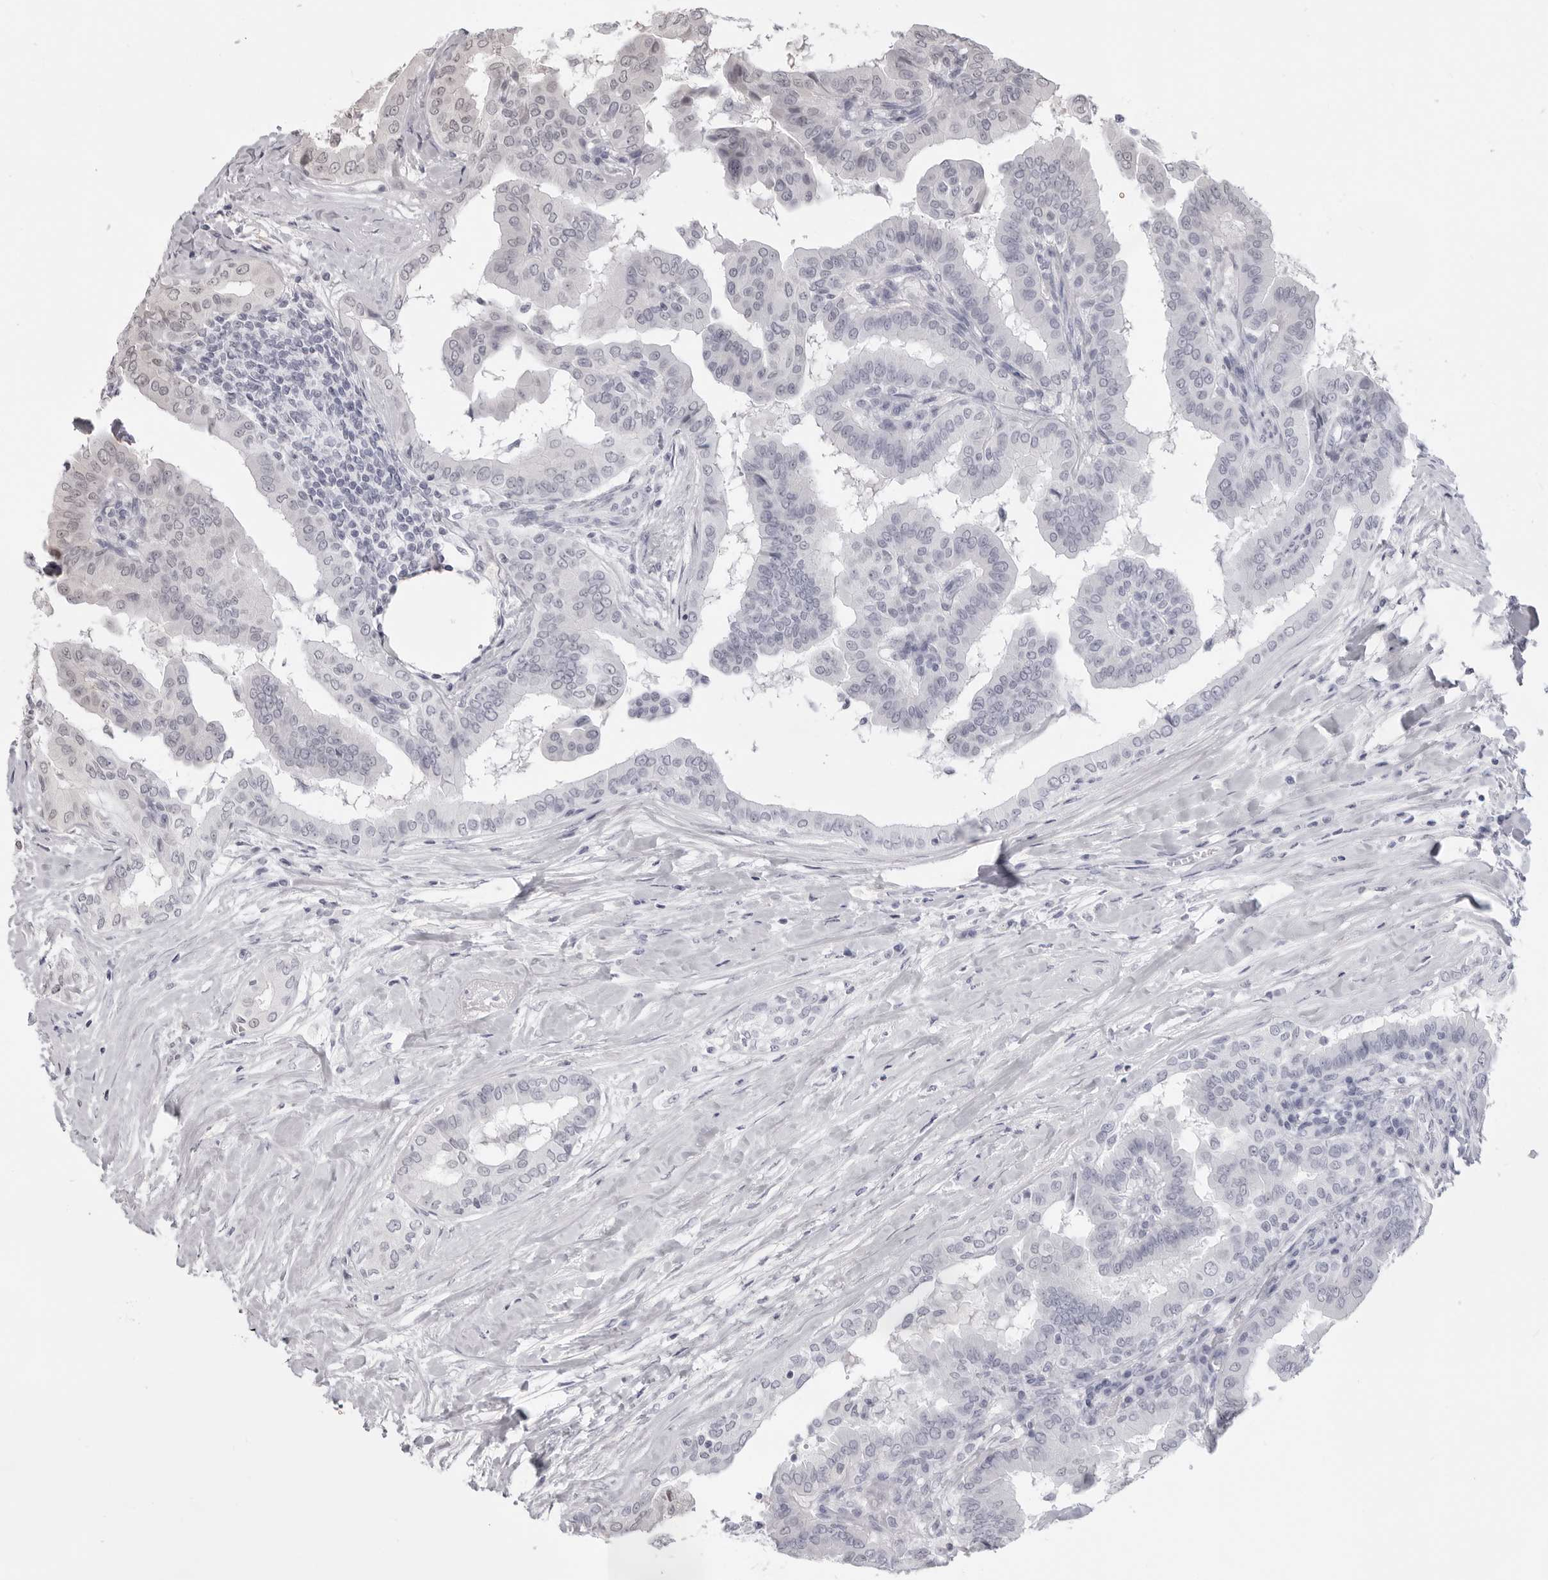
{"staining": {"intensity": "negative", "quantity": "none", "location": "none"}, "tissue": "thyroid cancer", "cell_type": "Tumor cells", "image_type": "cancer", "snomed": [{"axis": "morphology", "description": "Papillary adenocarcinoma, NOS"}, {"axis": "topography", "description": "Thyroid gland"}], "caption": "Immunohistochemistry image of neoplastic tissue: human thyroid cancer stained with DAB demonstrates no significant protein positivity in tumor cells.", "gene": "SRGAP2", "patient": {"sex": "male", "age": 33}}